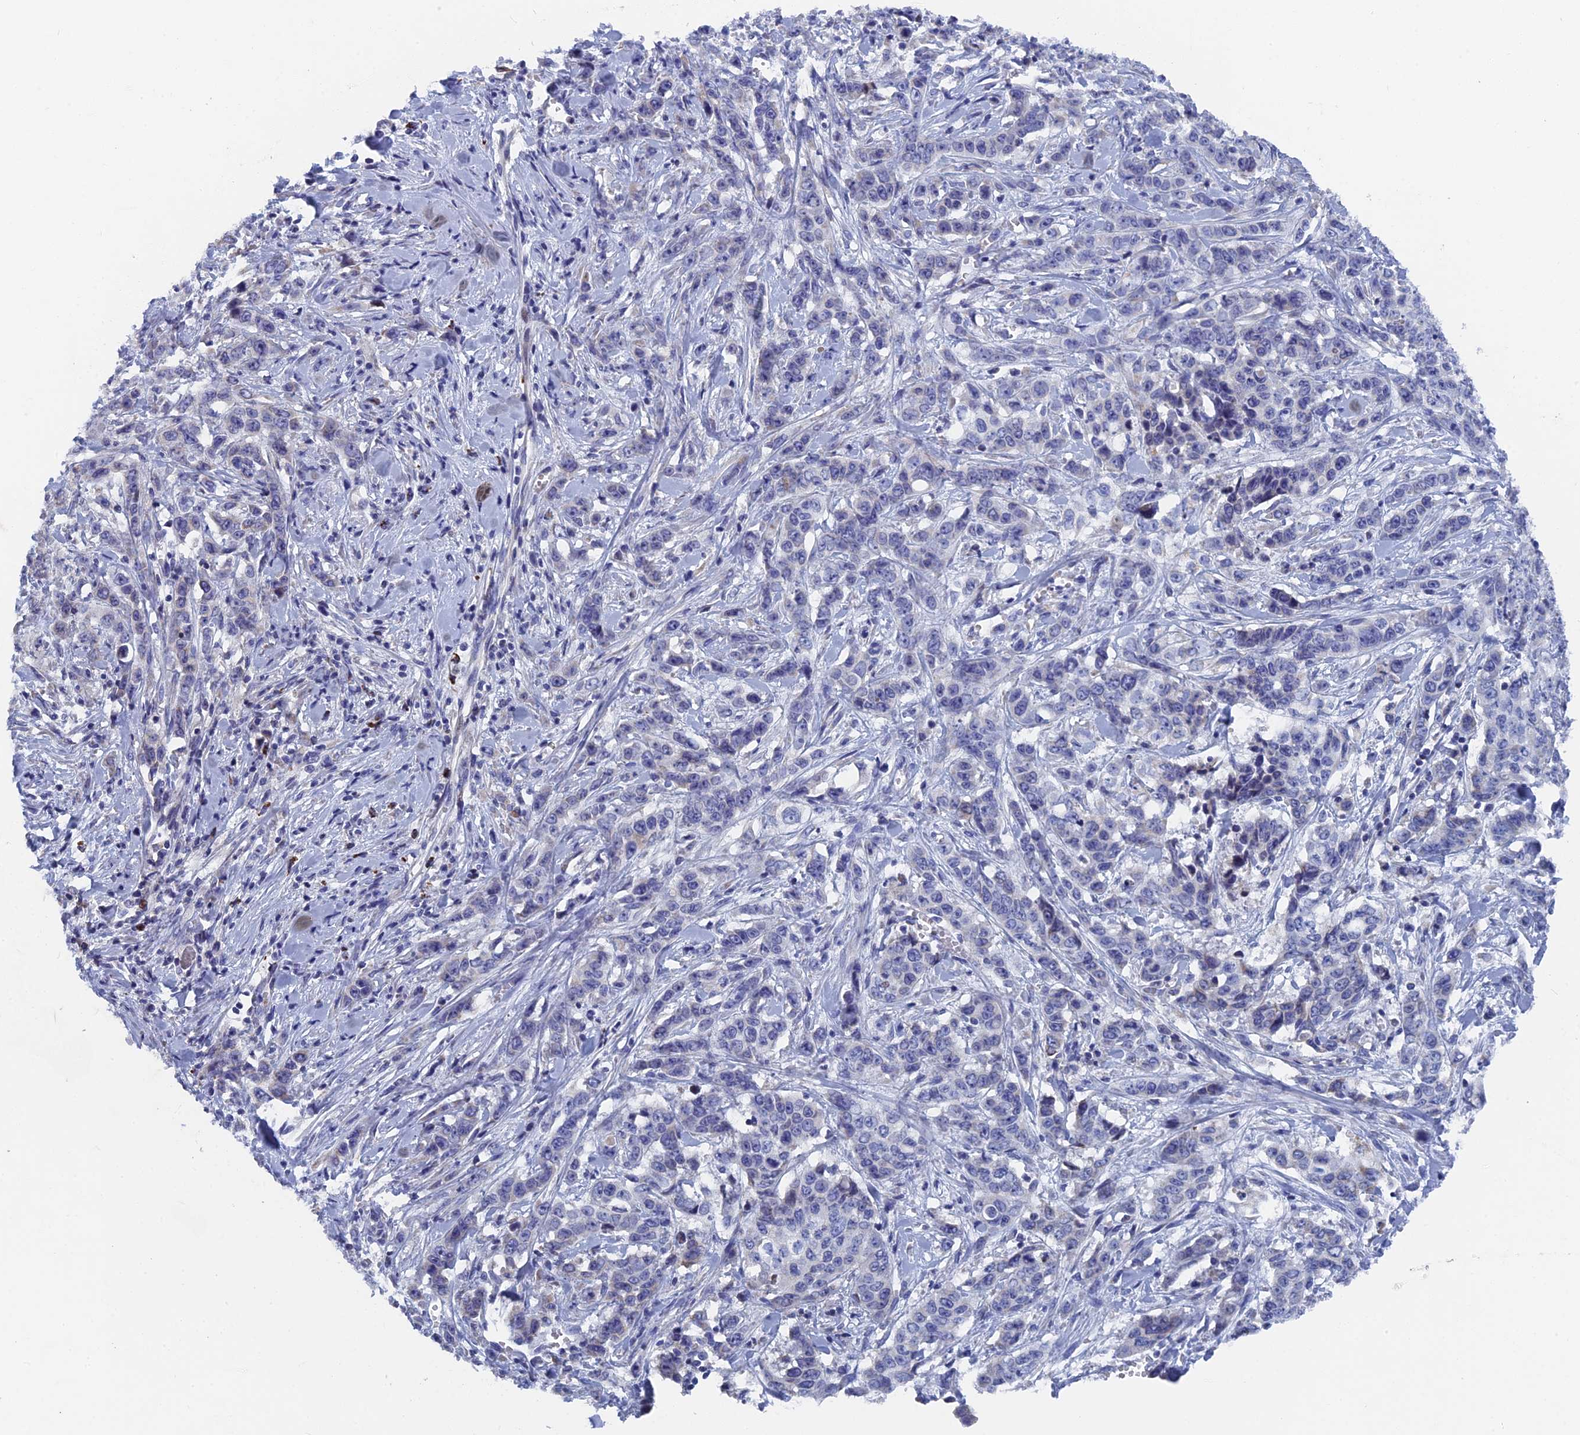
{"staining": {"intensity": "negative", "quantity": "none", "location": "none"}, "tissue": "stomach cancer", "cell_type": "Tumor cells", "image_type": "cancer", "snomed": [{"axis": "morphology", "description": "Adenocarcinoma, NOS"}, {"axis": "topography", "description": "Stomach, upper"}], "caption": "Tumor cells show no significant protein staining in stomach cancer (adenocarcinoma).", "gene": "HIGD1A", "patient": {"sex": "male", "age": 62}}